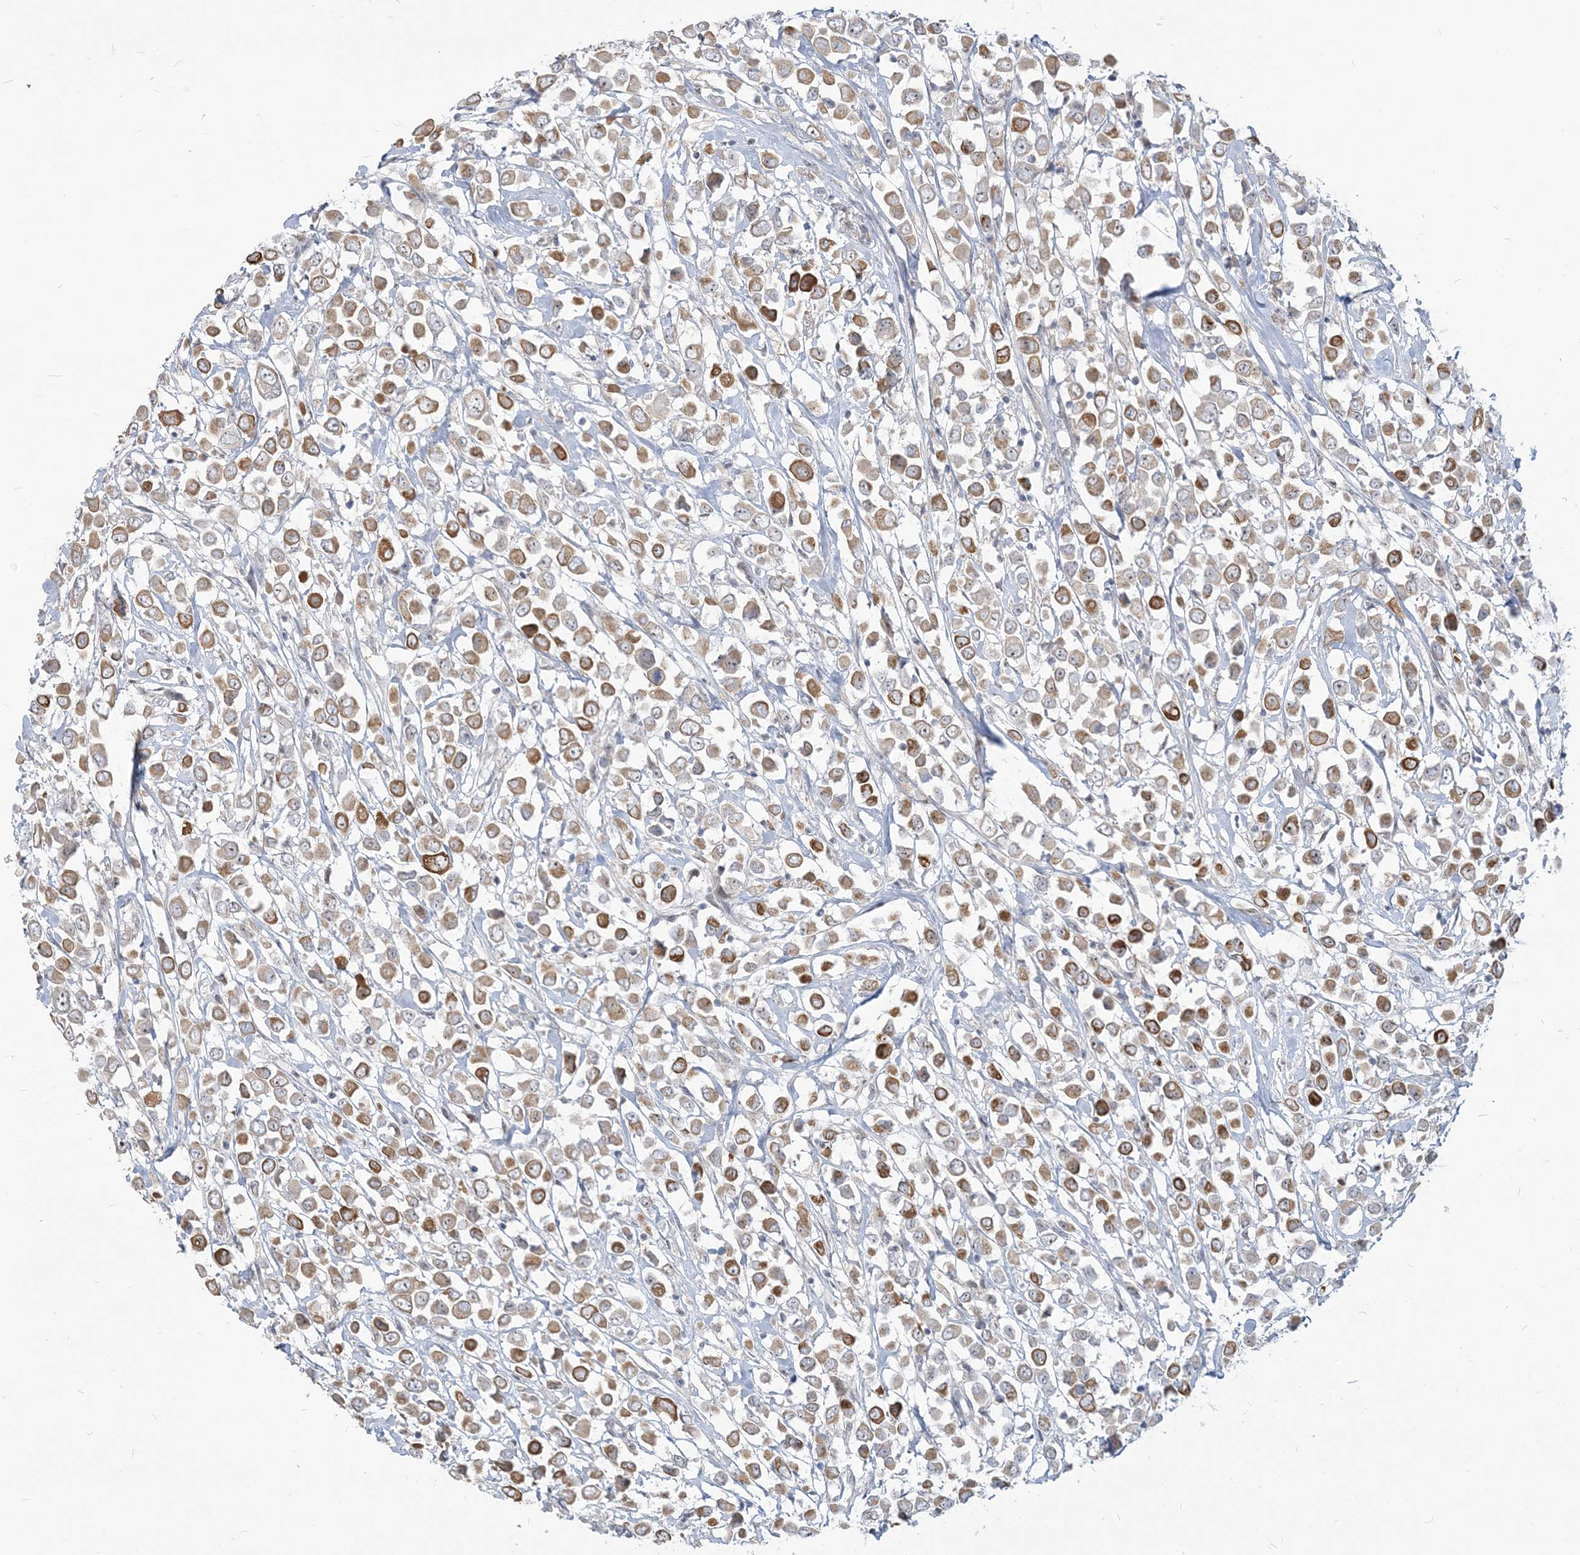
{"staining": {"intensity": "moderate", "quantity": ">75%", "location": "cytoplasmic/membranous"}, "tissue": "breast cancer", "cell_type": "Tumor cells", "image_type": "cancer", "snomed": [{"axis": "morphology", "description": "Duct carcinoma"}, {"axis": "topography", "description": "Breast"}], "caption": "There is medium levels of moderate cytoplasmic/membranous positivity in tumor cells of breast invasive ductal carcinoma, as demonstrated by immunohistochemical staining (brown color).", "gene": "SDAD1", "patient": {"sex": "female", "age": 61}}